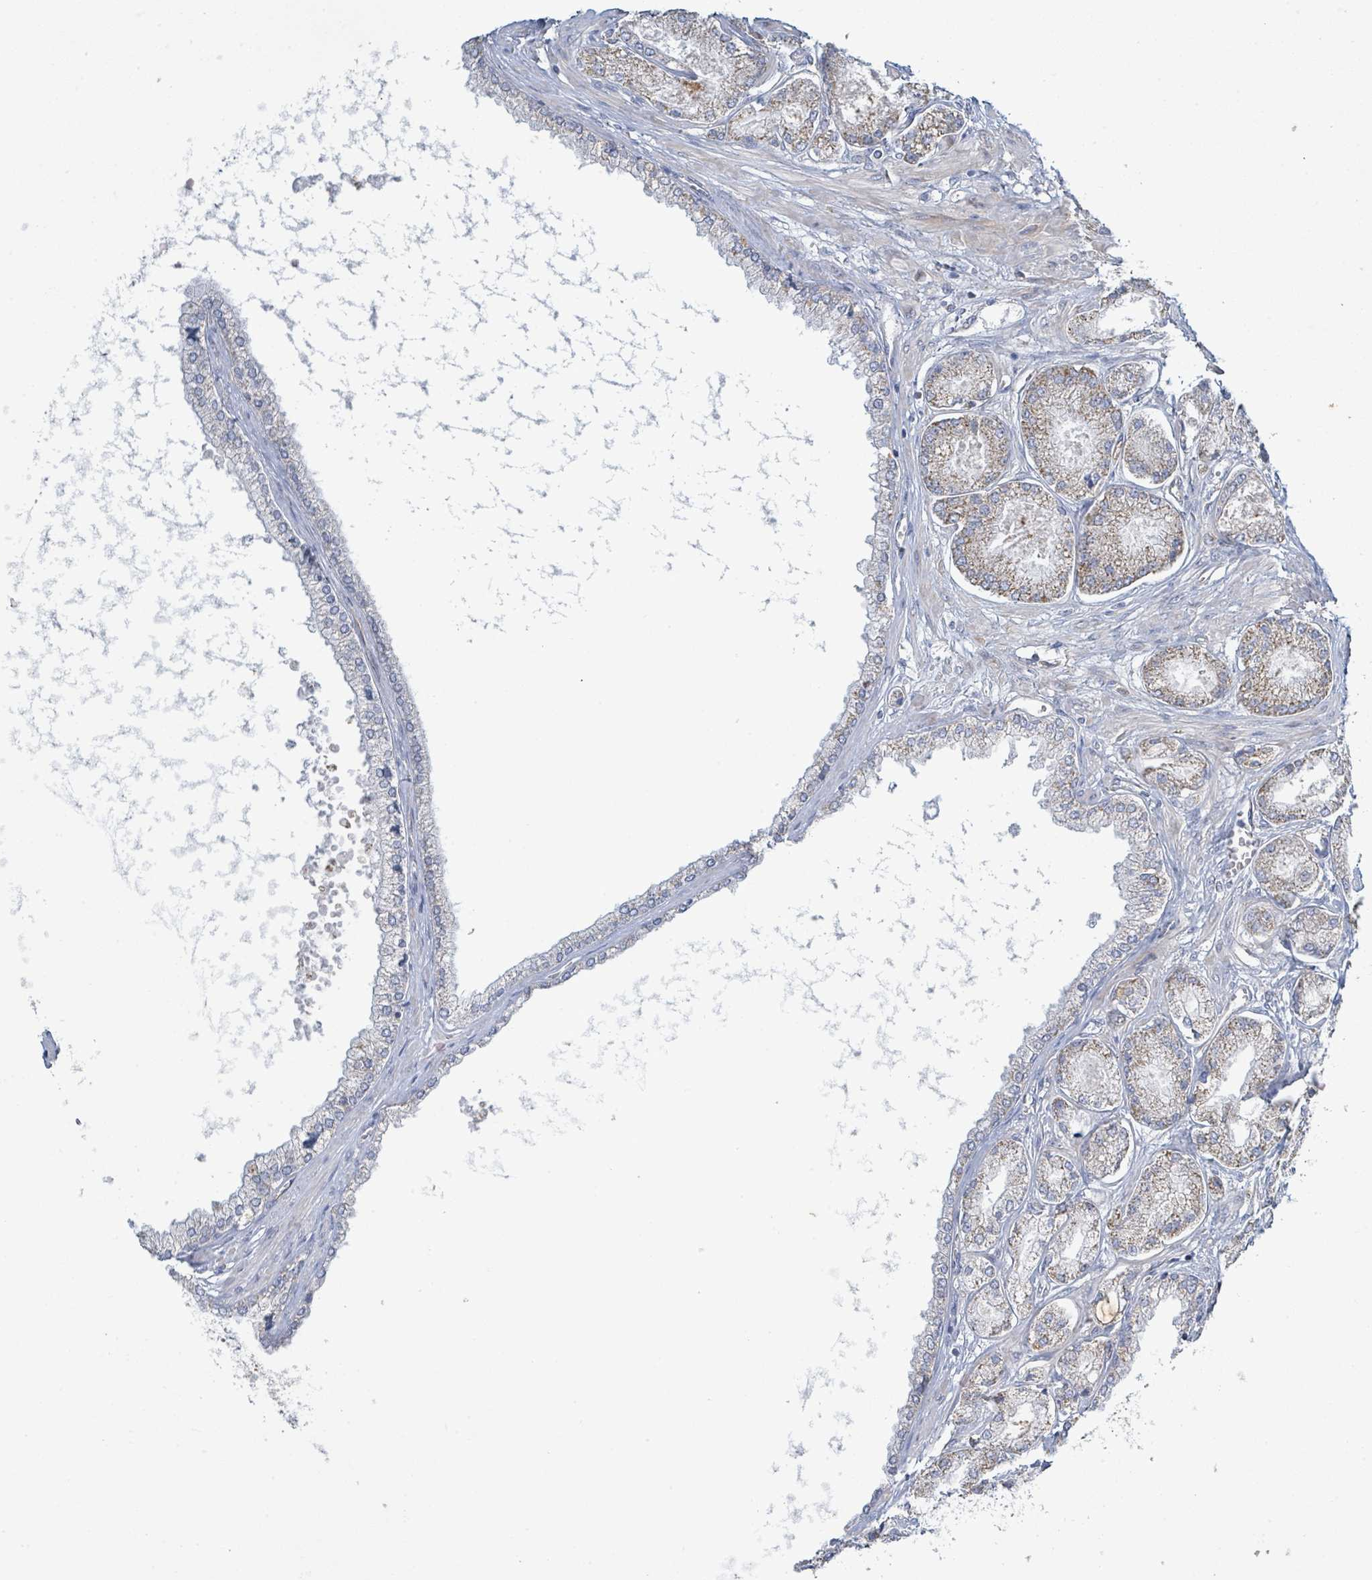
{"staining": {"intensity": "weak", "quantity": ">75%", "location": "cytoplasmic/membranous"}, "tissue": "prostate cancer", "cell_type": "Tumor cells", "image_type": "cancer", "snomed": [{"axis": "morphology", "description": "Adenocarcinoma, NOS"}, {"axis": "topography", "description": "Prostate and seminal vesicle, NOS"}], "caption": "This photomicrograph shows IHC staining of human prostate cancer (adenocarcinoma), with low weak cytoplasmic/membranous positivity in approximately >75% of tumor cells.", "gene": "ALG12", "patient": {"sex": "male", "age": 76}}